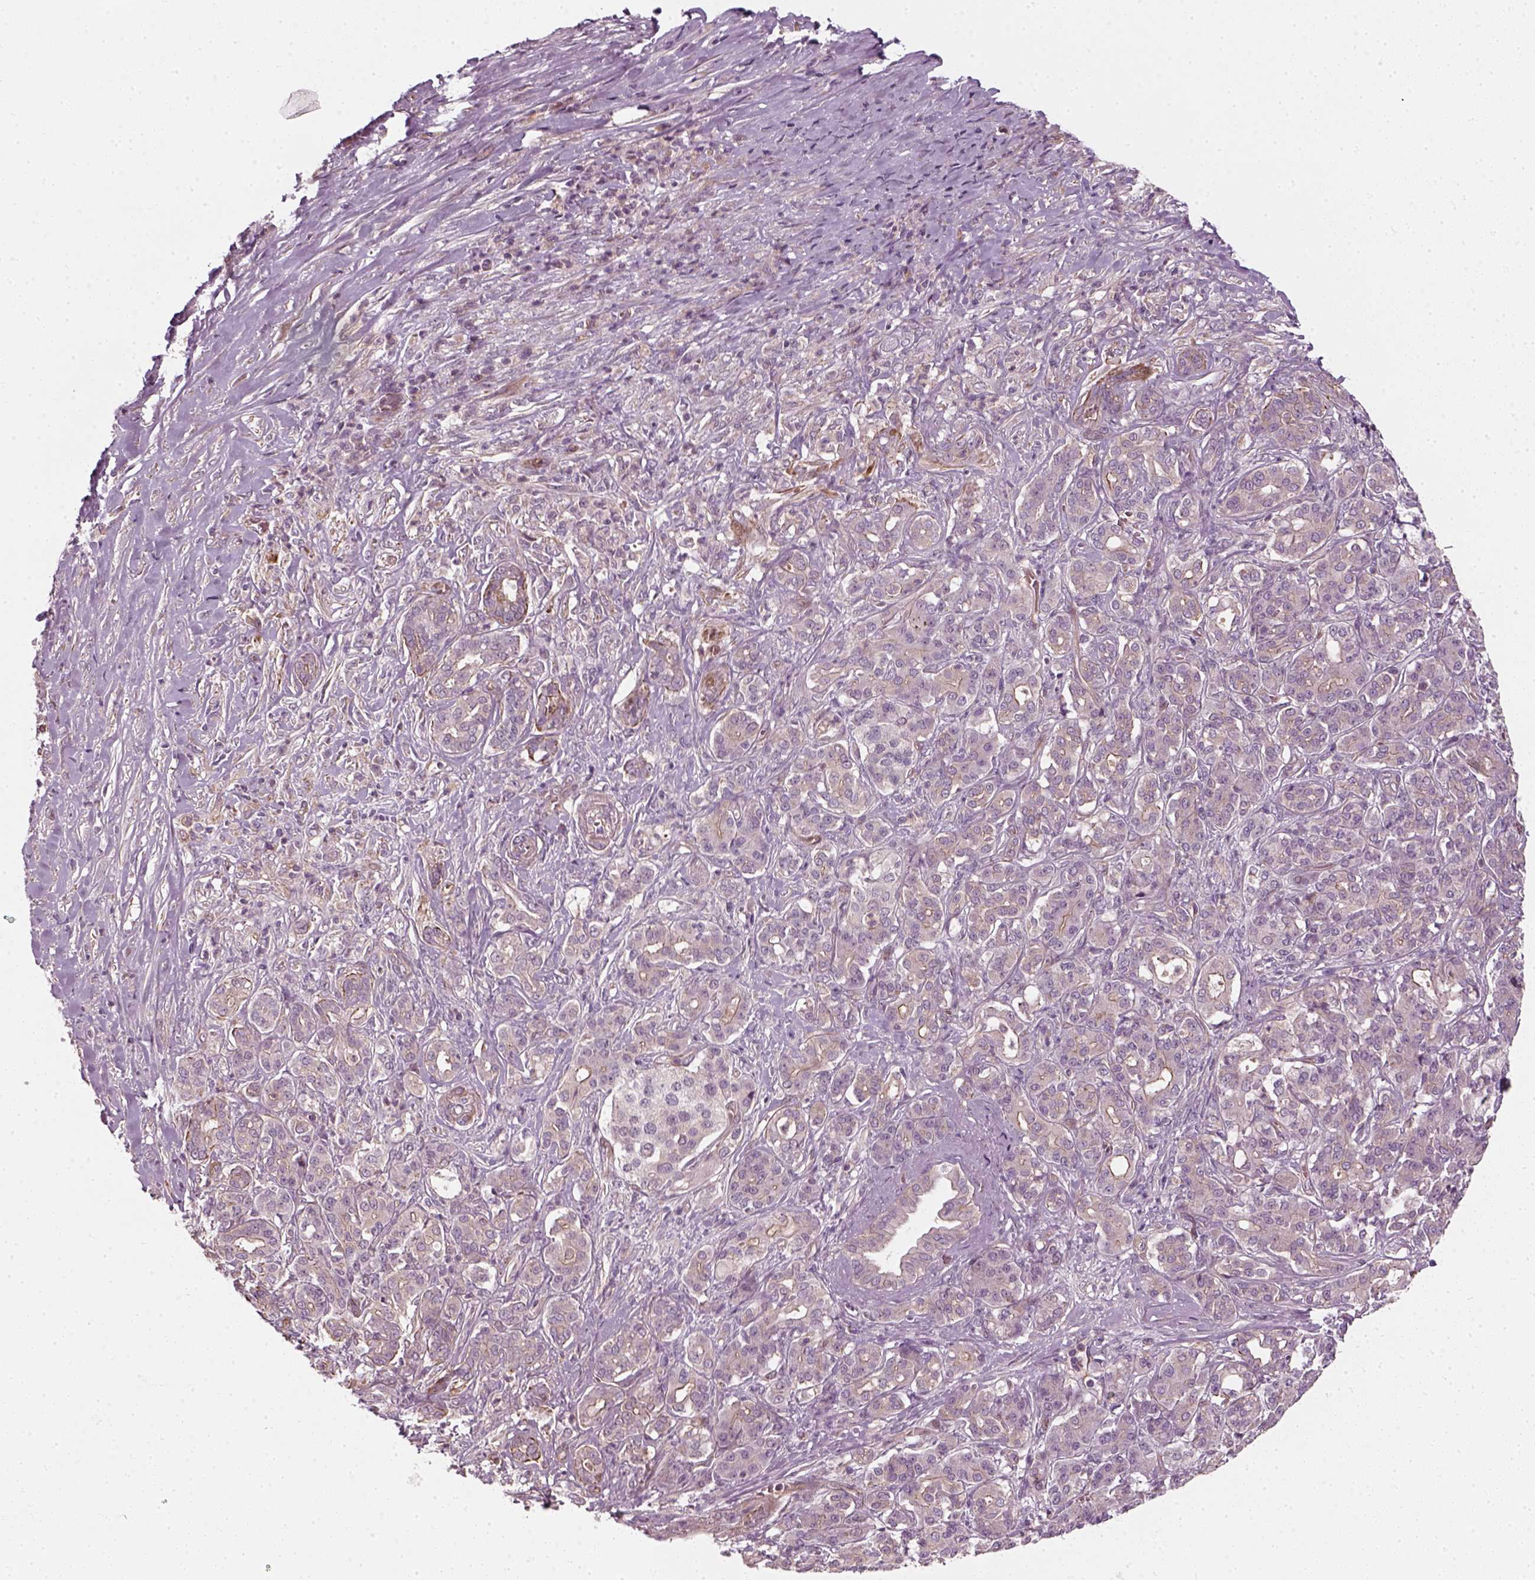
{"staining": {"intensity": "negative", "quantity": "none", "location": "none"}, "tissue": "pancreatic cancer", "cell_type": "Tumor cells", "image_type": "cancer", "snomed": [{"axis": "morphology", "description": "Normal tissue, NOS"}, {"axis": "morphology", "description": "Inflammation, NOS"}, {"axis": "morphology", "description": "Adenocarcinoma, NOS"}, {"axis": "topography", "description": "Pancreas"}], "caption": "IHC photomicrograph of adenocarcinoma (pancreatic) stained for a protein (brown), which exhibits no expression in tumor cells.", "gene": "DNASE1L1", "patient": {"sex": "male", "age": 57}}